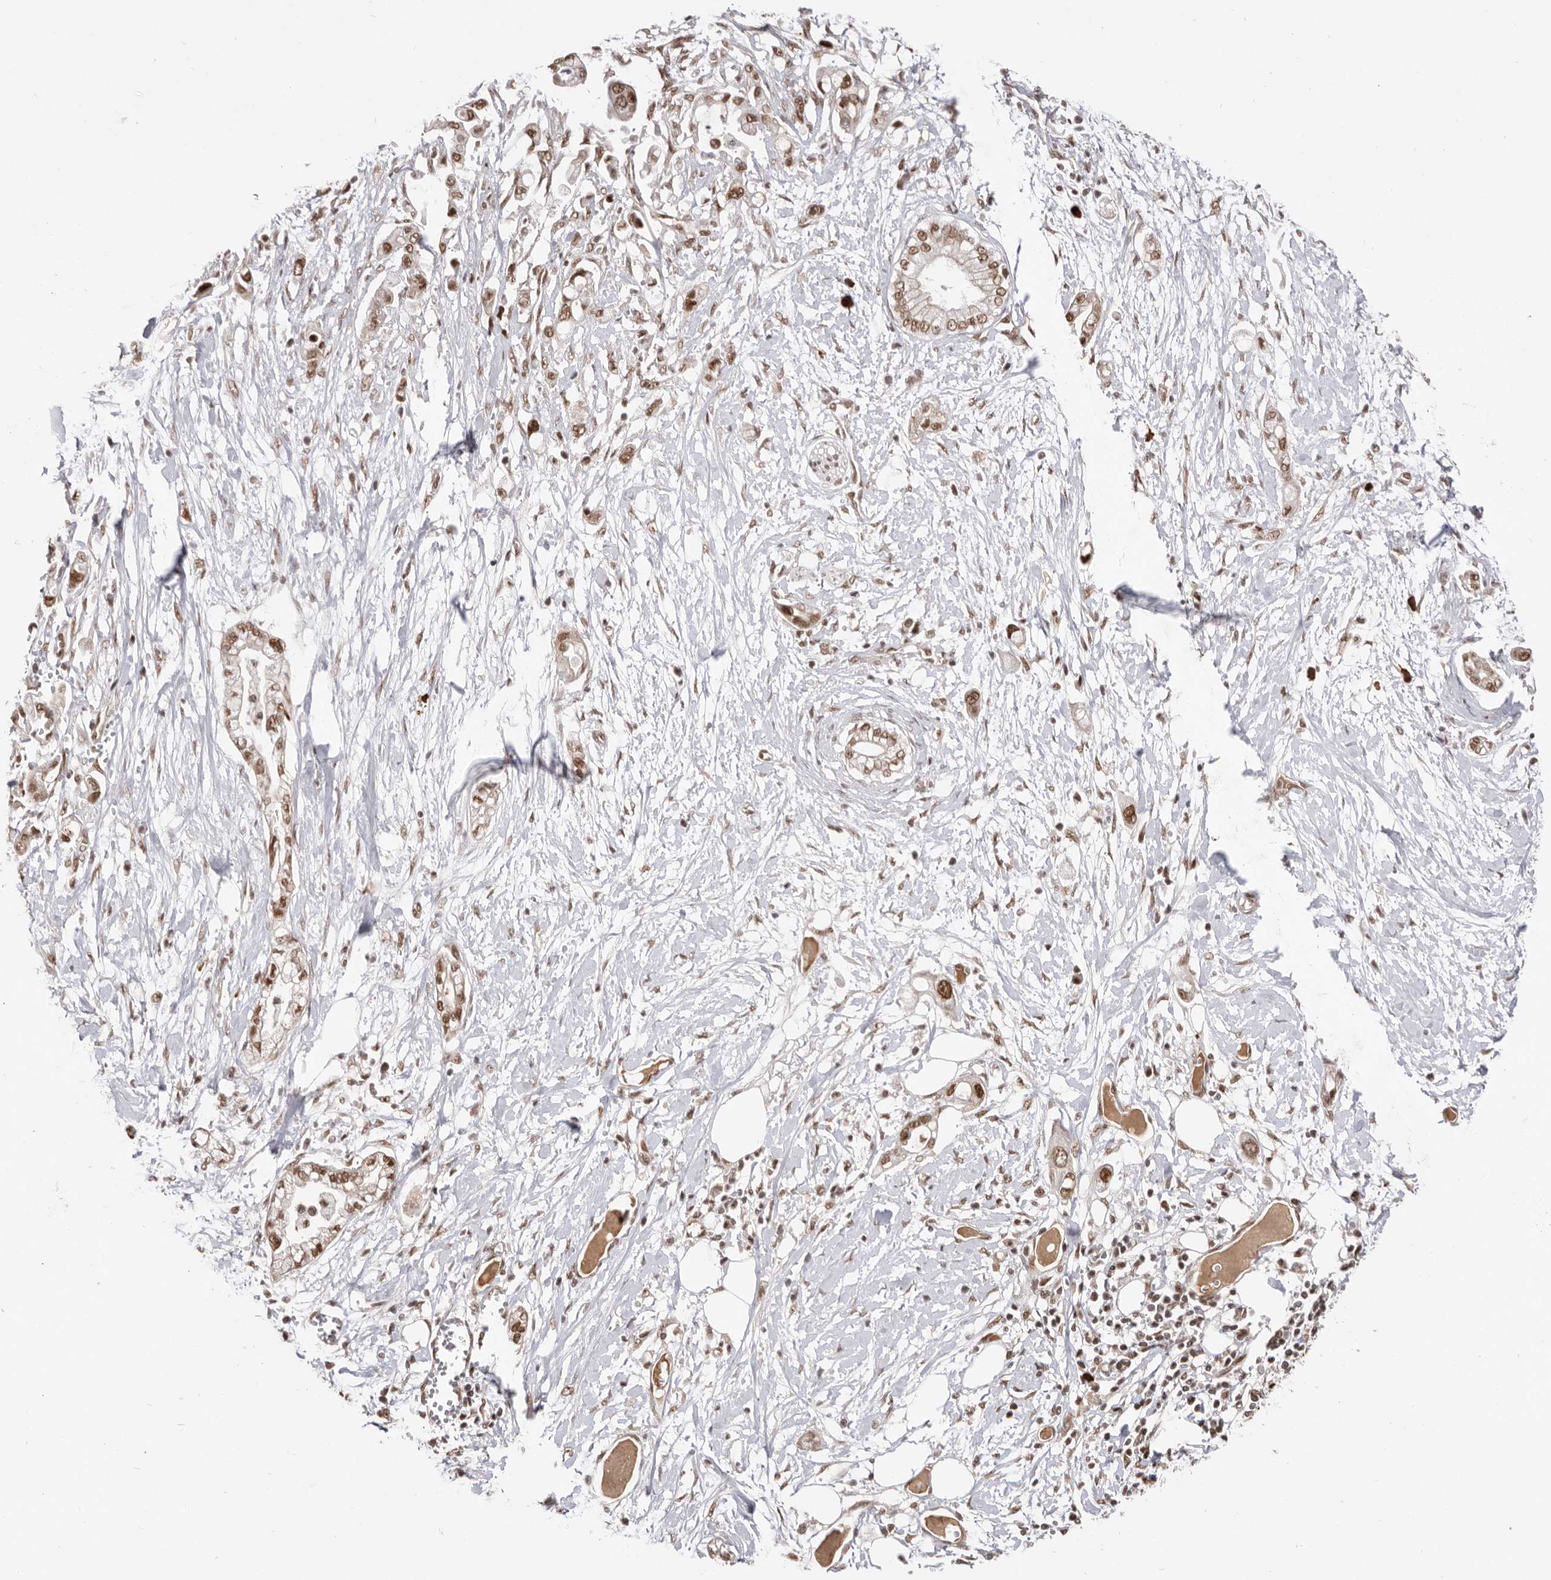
{"staining": {"intensity": "moderate", "quantity": ">75%", "location": "nuclear"}, "tissue": "pancreatic cancer", "cell_type": "Tumor cells", "image_type": "cancer", "snomed": [{"axis": "morphology", "description": "Adenocarcinoma, NOS"}, {"axis": "topography", "description": "Pancreas"}], "caption": "Protein analysis of pancreatic adenocarcinoma tissue reveals moderate nuclear staining in about >75% of tumor cells.", "gene": "CHTOP", "patient": {"sex": "male", "age": 68}}